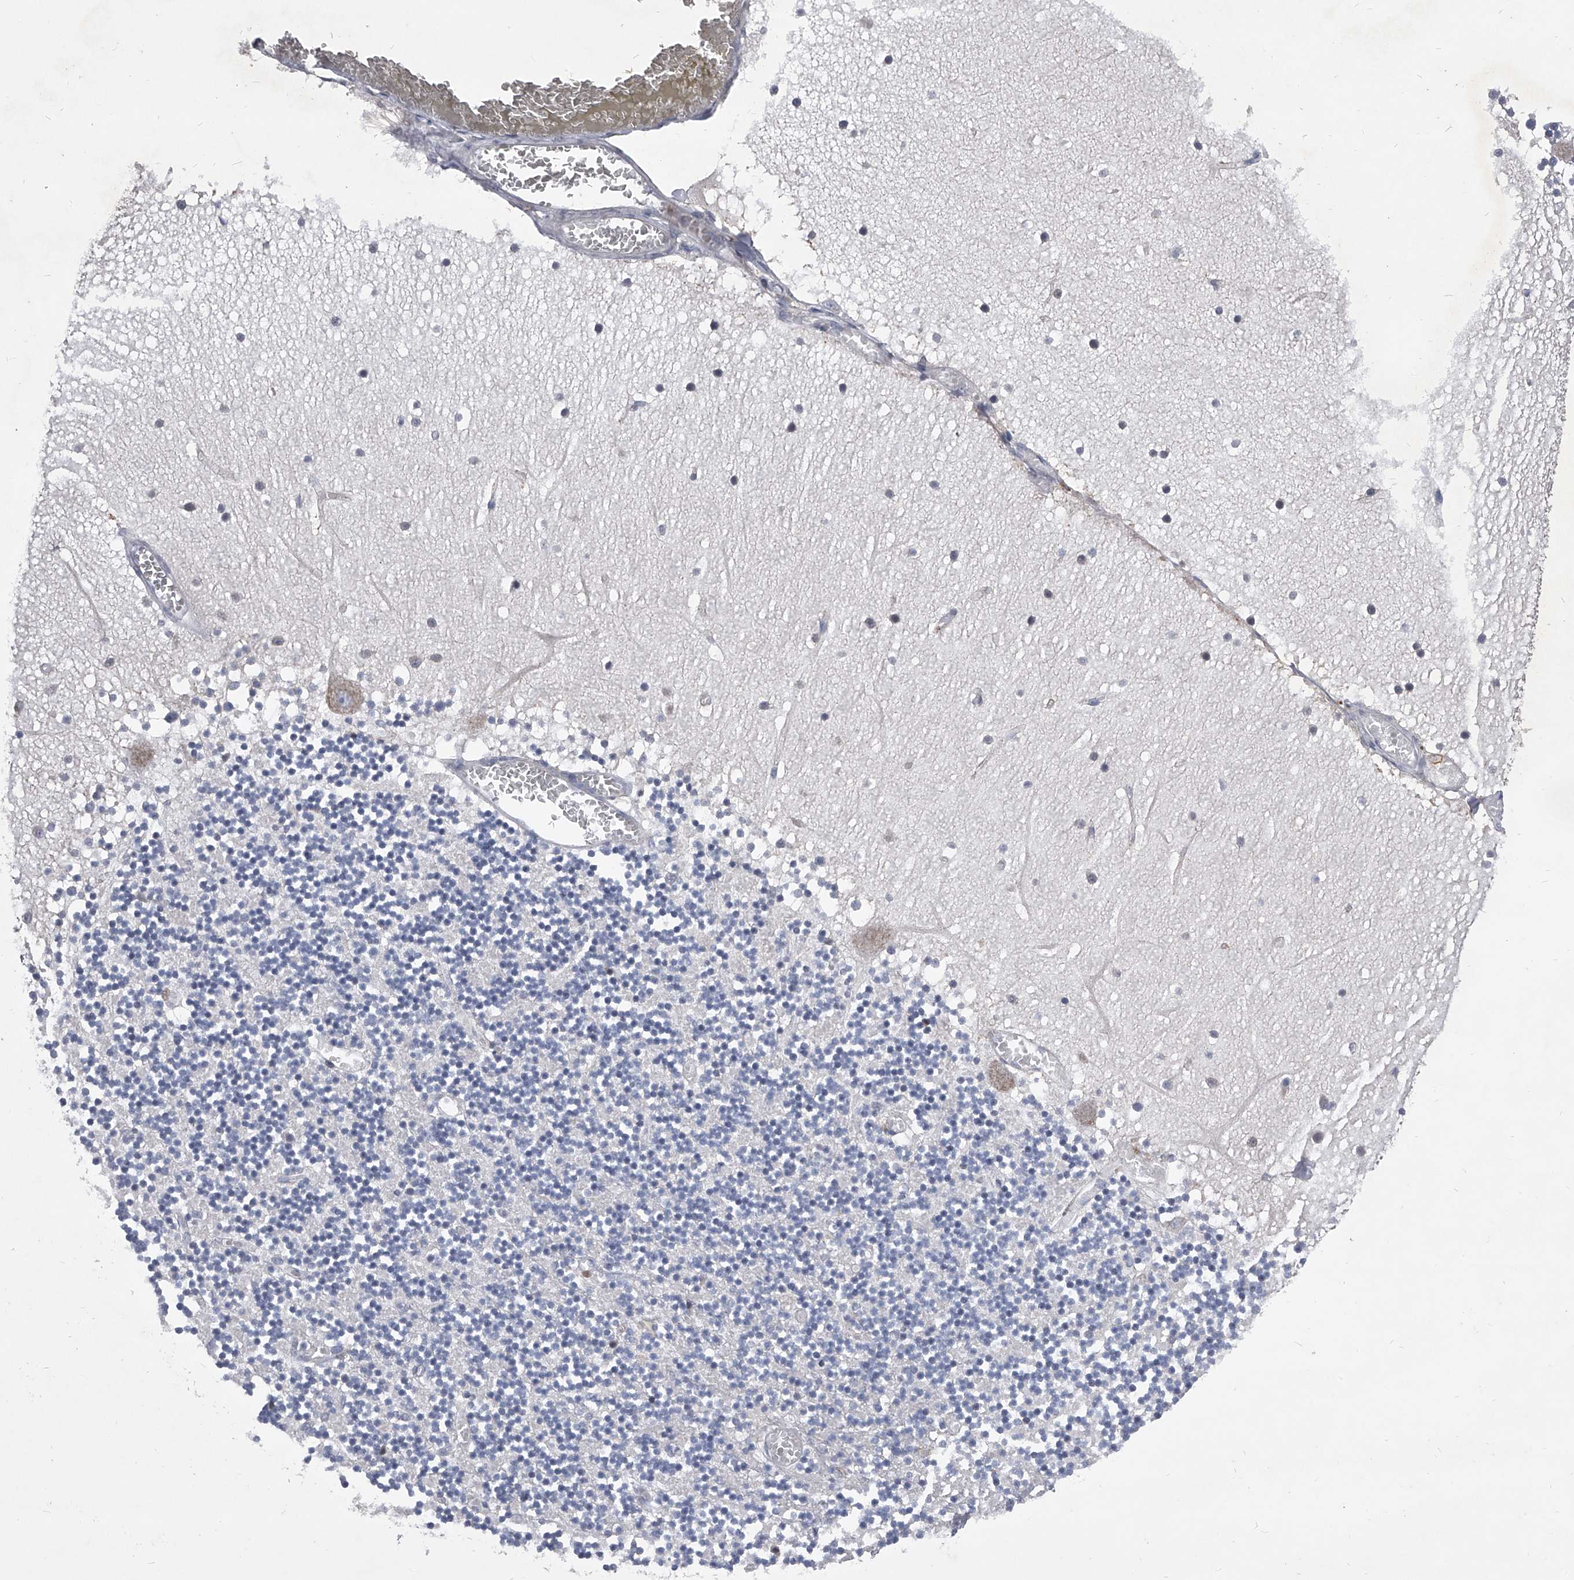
{"staining": {"intensity": "negative", "quantity": "none", "location": "none"}, "tissue": "cerebellum", "cell_type": "Cells in granular layer", "image_type": "normal", "snomed": [{"axis": "morphology", "description": "Normal tissue, NOS"}, {"axis": "topography", "description": "Cerebellum"}], "caption": "This histopathology image is of unremarkable cerebellum stained with immunohistochemistry to label a protein in brown with the nuclei are counter-stained blue. There is no positivity in cells in granular layer. Brightfield microscopy of immunohistochemistry (IHC) stained with DAB (3,3'-diaminobenzidine) (brown) and hematoxylin (blue), captured at high magnification.", "gene": "CCR4", "patient": {"sex": "female", "age": 28}}